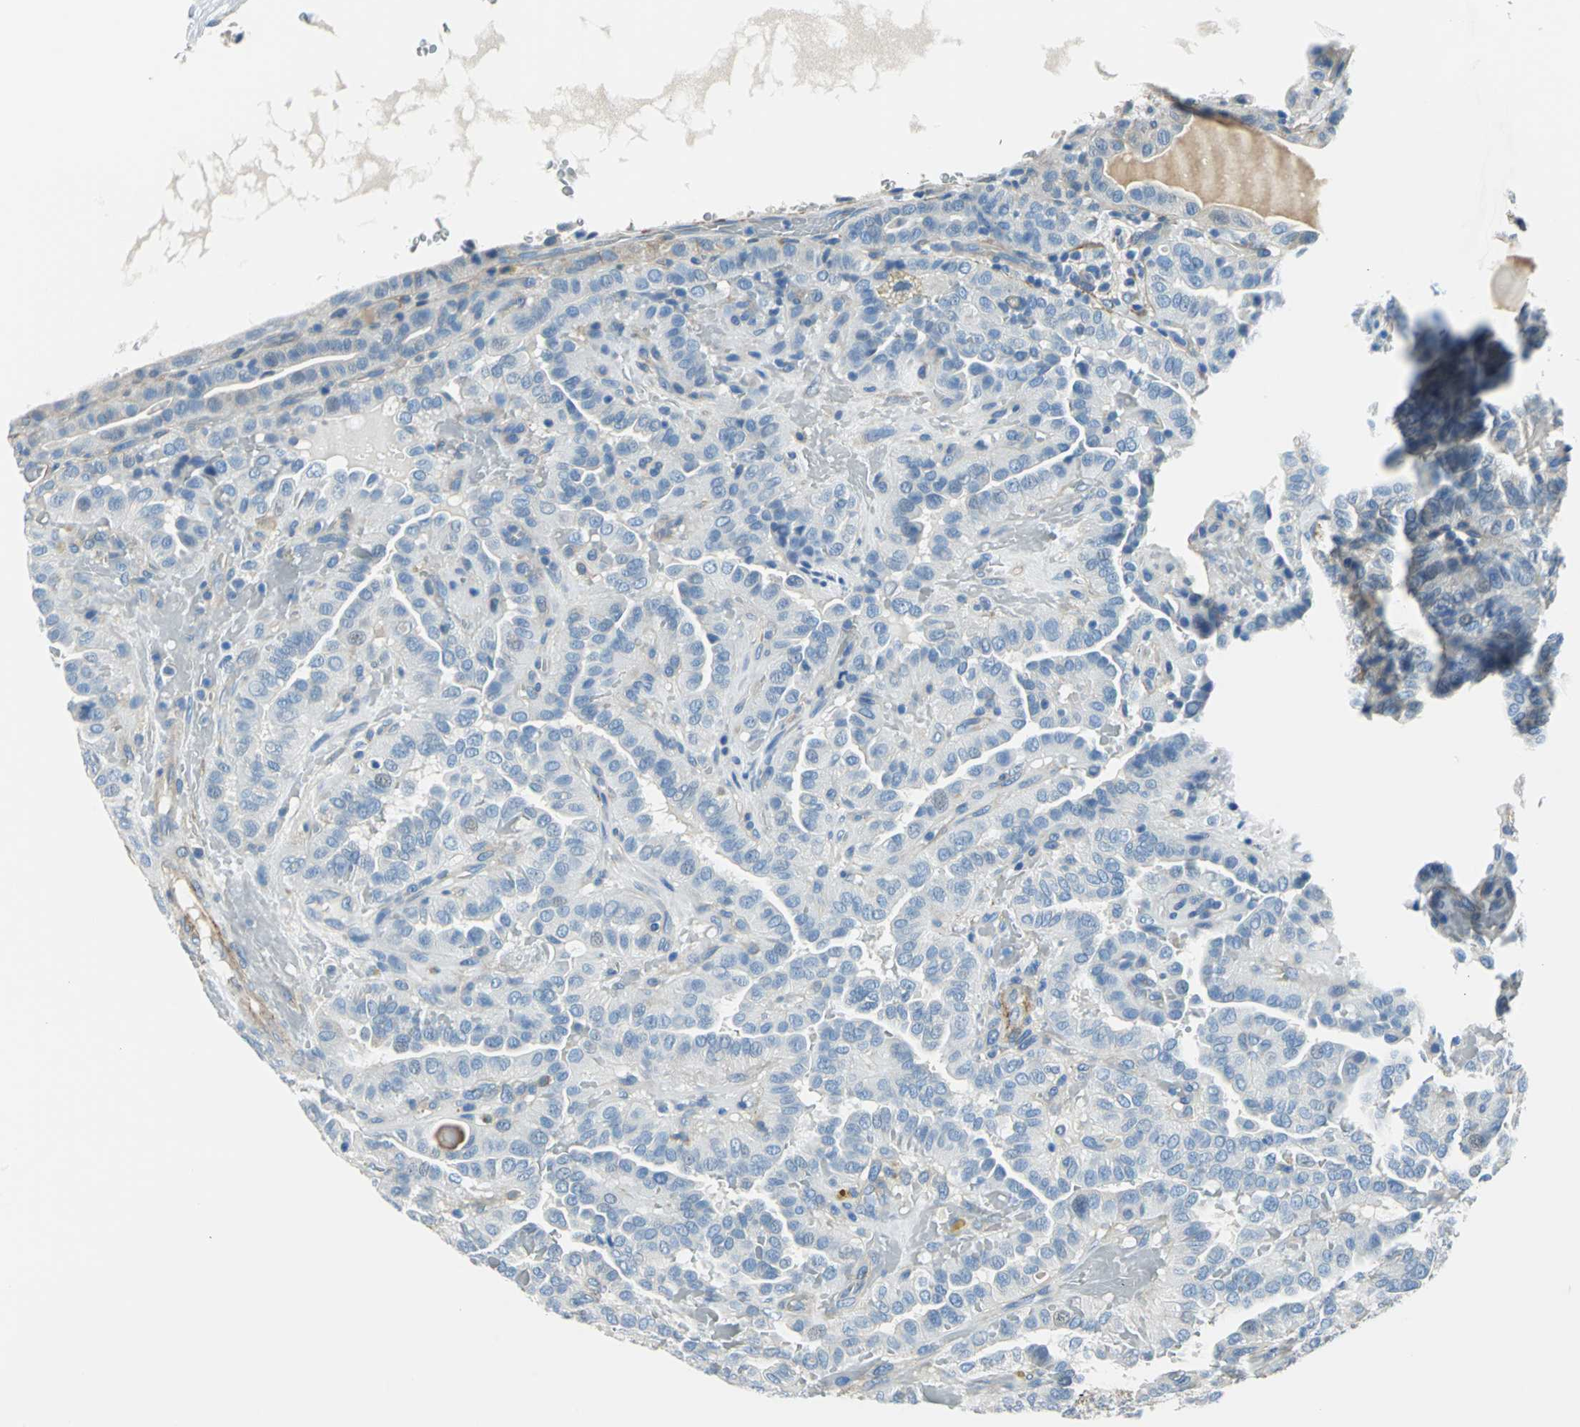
{"staining": {"intensity": "negative", "quantity": "none", "location": "none"}, "tissue": "thyroid cancer", "cell_type": "Tumor cells", "image_type": "cancer", "snomed": [{"axis": "morphology", "description": "Papillary adenocarcinoma, NOS"}, {"axis": "topography", "description": "Thyroid gland"}], "caption": "Image shows no protein expression in tumor cells of thyroid cancer (papillary adenocarcinoma) tissue.", "gene": "AKAP12", "patient": {"sex": "male", "age": 77}}